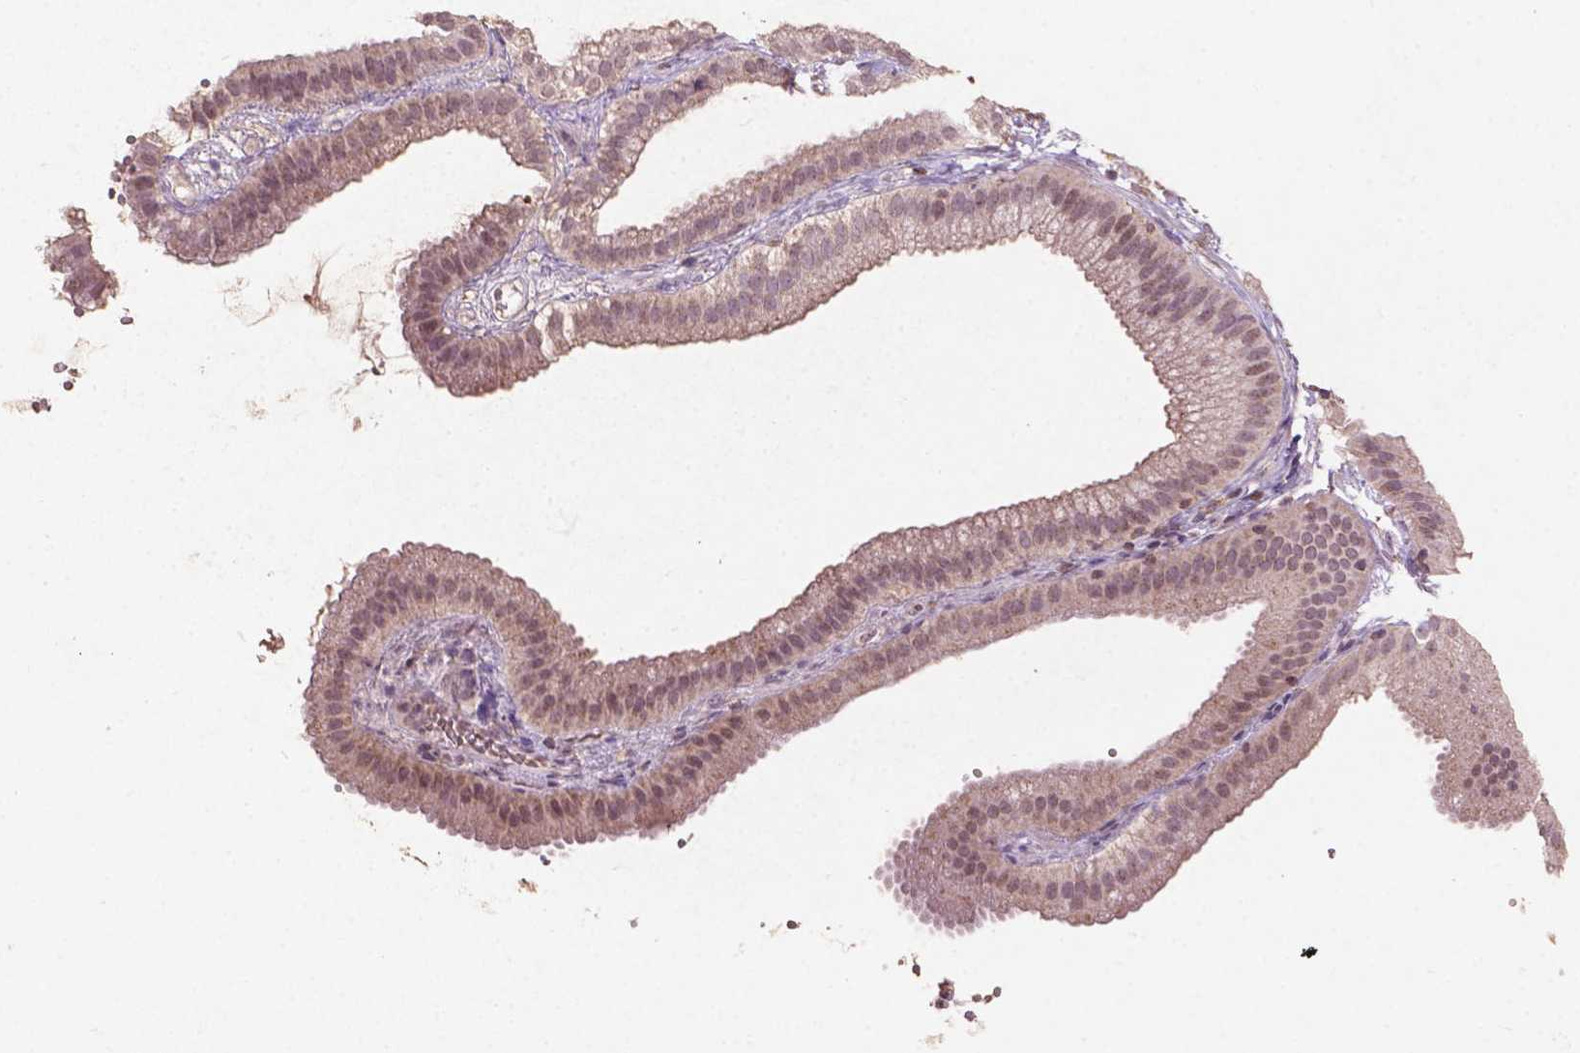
{"staining": {"intensity": "weak", "quantity": "25%-75%", "location": "cytoplasmic/membranous"}, "tissue": "gallbladder", "cell_type": "Glandular cells", "image_type": "normal", "snomed": [{"axis": "morphology", "description": "Normal tissue, NOS"}, {"axis": "topography", "description": "Gallbladder"}], "caption": "High-power microscopy captured an immunohistochemistry histopathology image of unremarkable gallbladder, revealing weak cytoplasmic/membranous expression in approximately 25%-75% of glandular cells. The protein is stained brown, and the nuclei are stained in blue (DAB (3,3'-diaminobenzidine) IHC with brightfield microscopy, high magnification).", "gene": "SMAD2", "patient": {"sex": "female", "age": 63}}